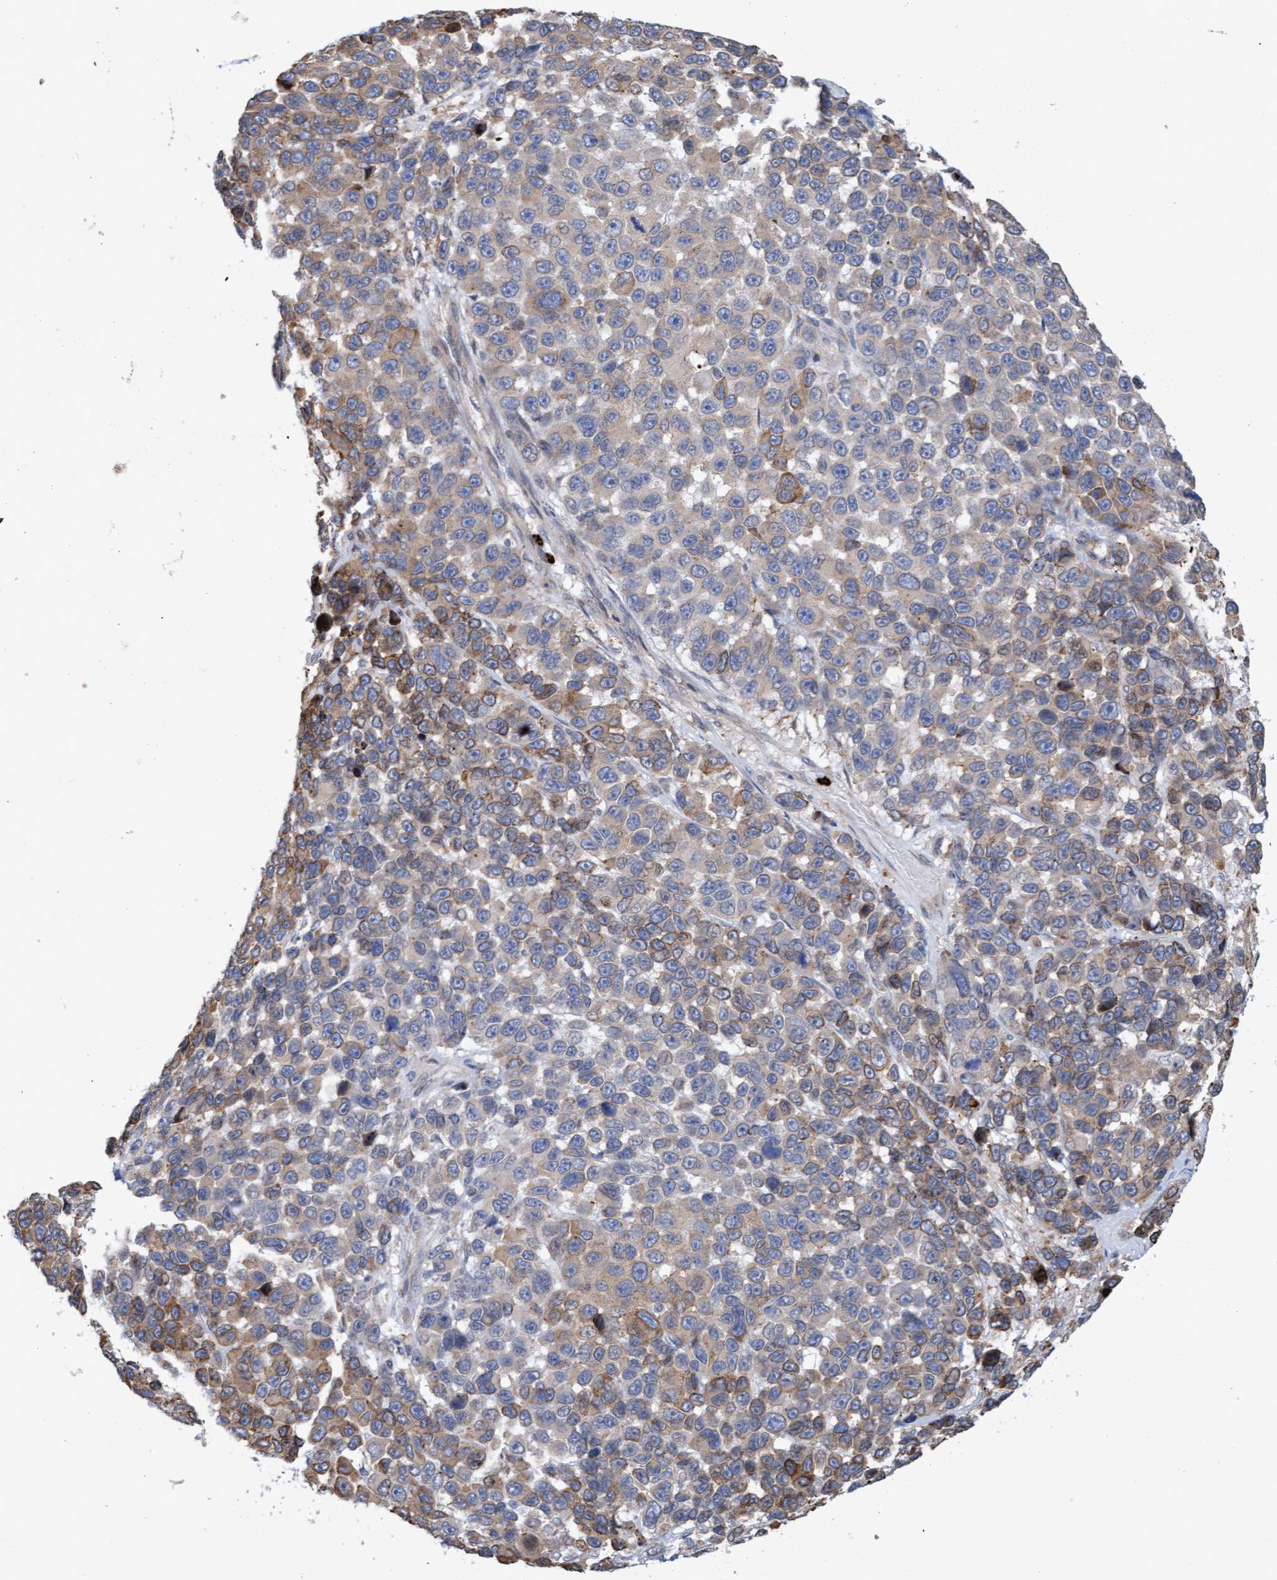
{"staining": {"intensity": "moderate", "quantity": "25%-75%", "location": "cytoplasmic/membranous"}, "tissue": "melanoma", "cell_type": "Tumor cells", "image_type": "cancer", "snomed": [{"axis": "morphology", "description": "Malignant melanoma, NOS"}, {"axis": "topography", "description": "Skin"}], "caption": "DAB (3,3'-diaminobenzidine) immunohistochemical staining of human melanoma exhibits moderate cytoplasmic/membranous protein expression in about 25%-75% of tumor cells. The protein of interest is stained brown, and the nuclei are stained in blue (DAB (3,3'-diaminobenzidine) IHC with brightfield microscopy, high magnification).", "gene": "MMP8", "patient": {"sex": "male", "age": 53}}